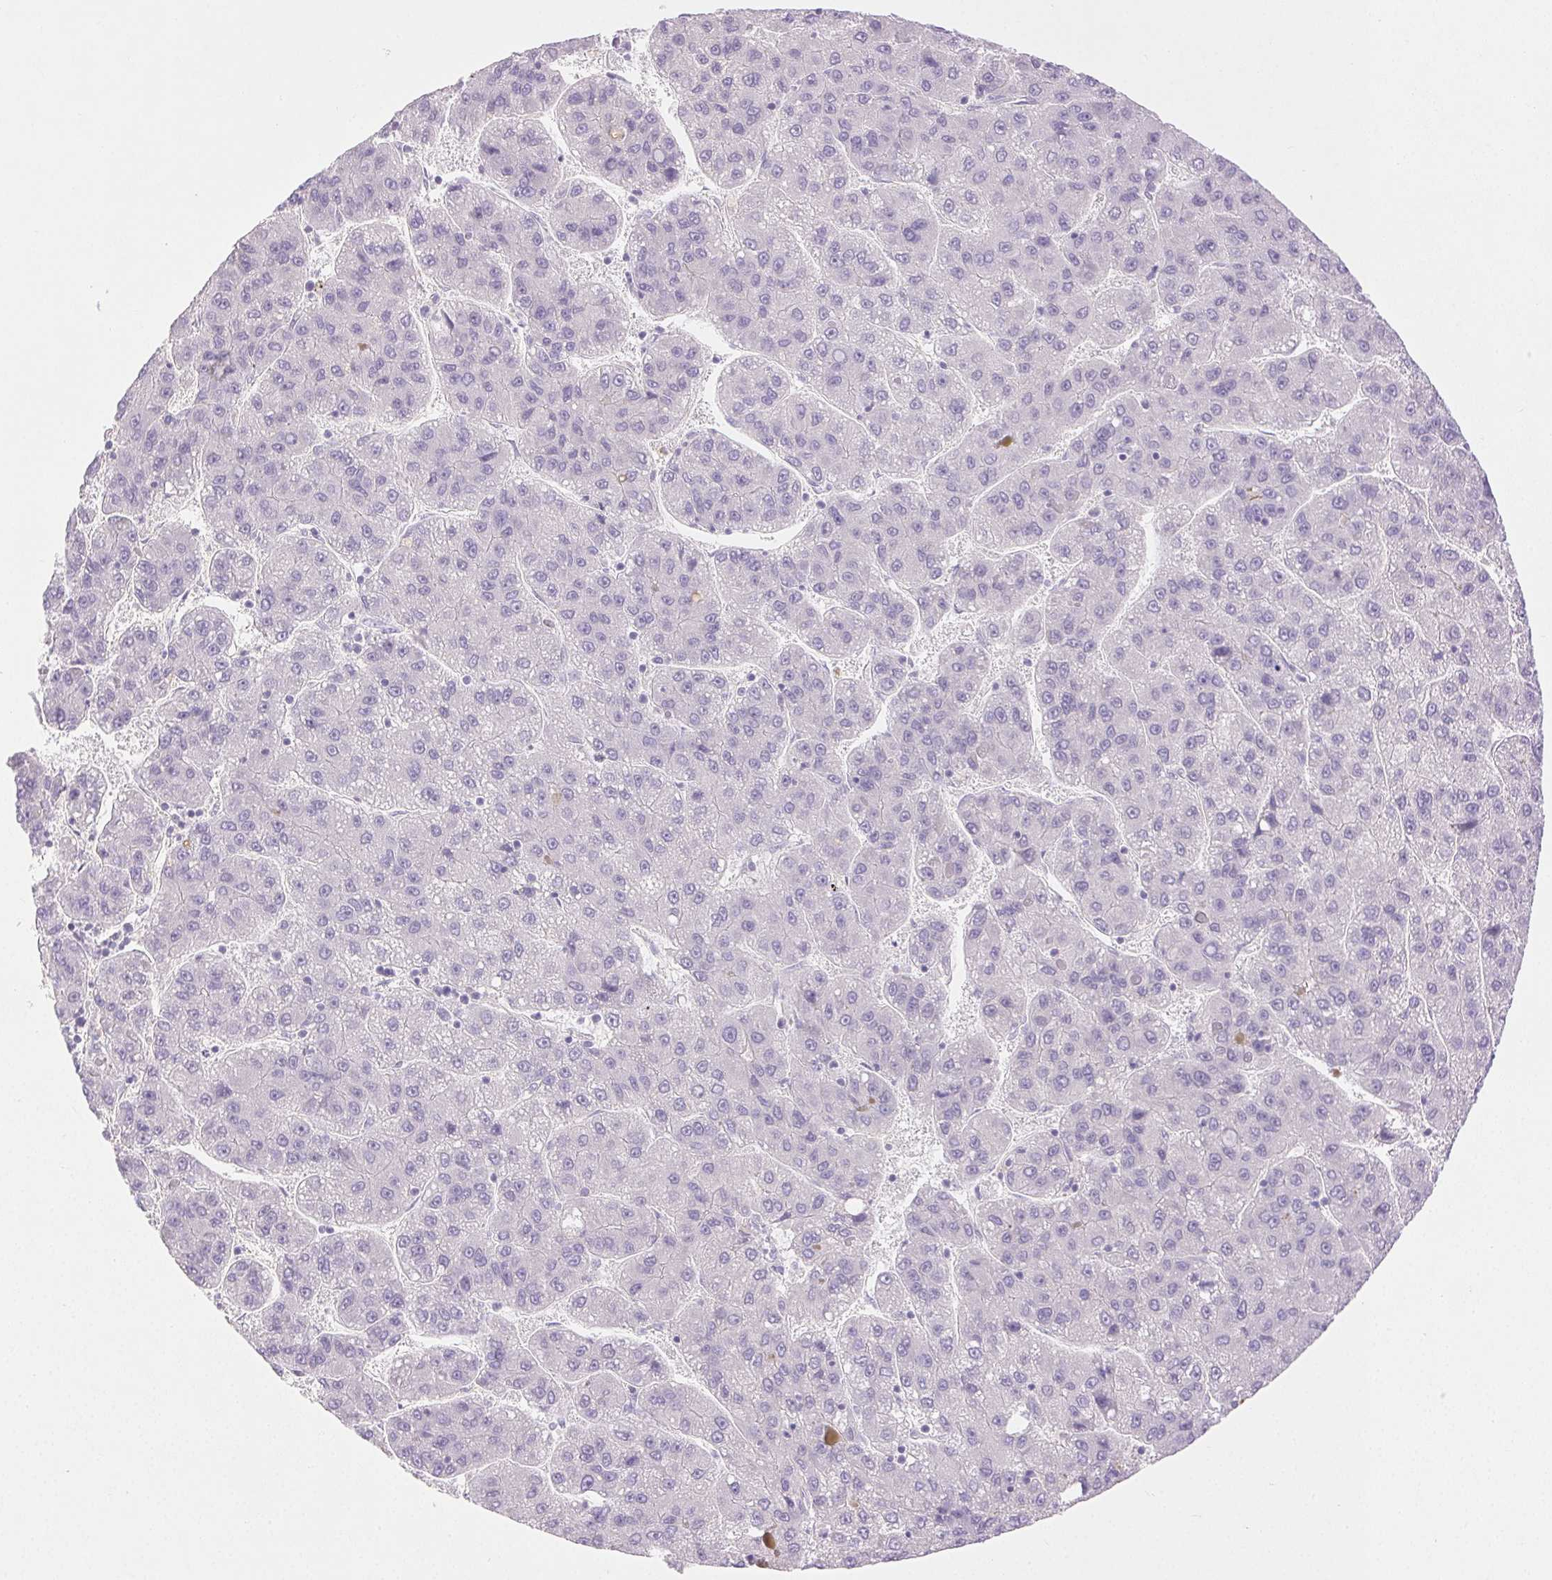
{"staining": {"intensity": "negative", "quantity": "none", "location": "none"}, "tissue": "liver cancer", "cell_type": "Tumor cells", "image_type": "cancer", "snomed": [{"axis": "morphology", "description": "Carcinoma, Hepatocellular, NOS"}, {"axis": "topography", "description": "Liver"}], "caption": "This is a histopathology image of immunohistochemistry (IHC) staining of liver hepatocellular carcinoma, which shows no staining in tumor cells. The staining is performed using DAB (3,3'-diaminobenzidine) brown chromogen with nuclei counter-stained in using hematoxylin.", "gene": "EMX2", "patient": {"sex": "female", "age": 82}}